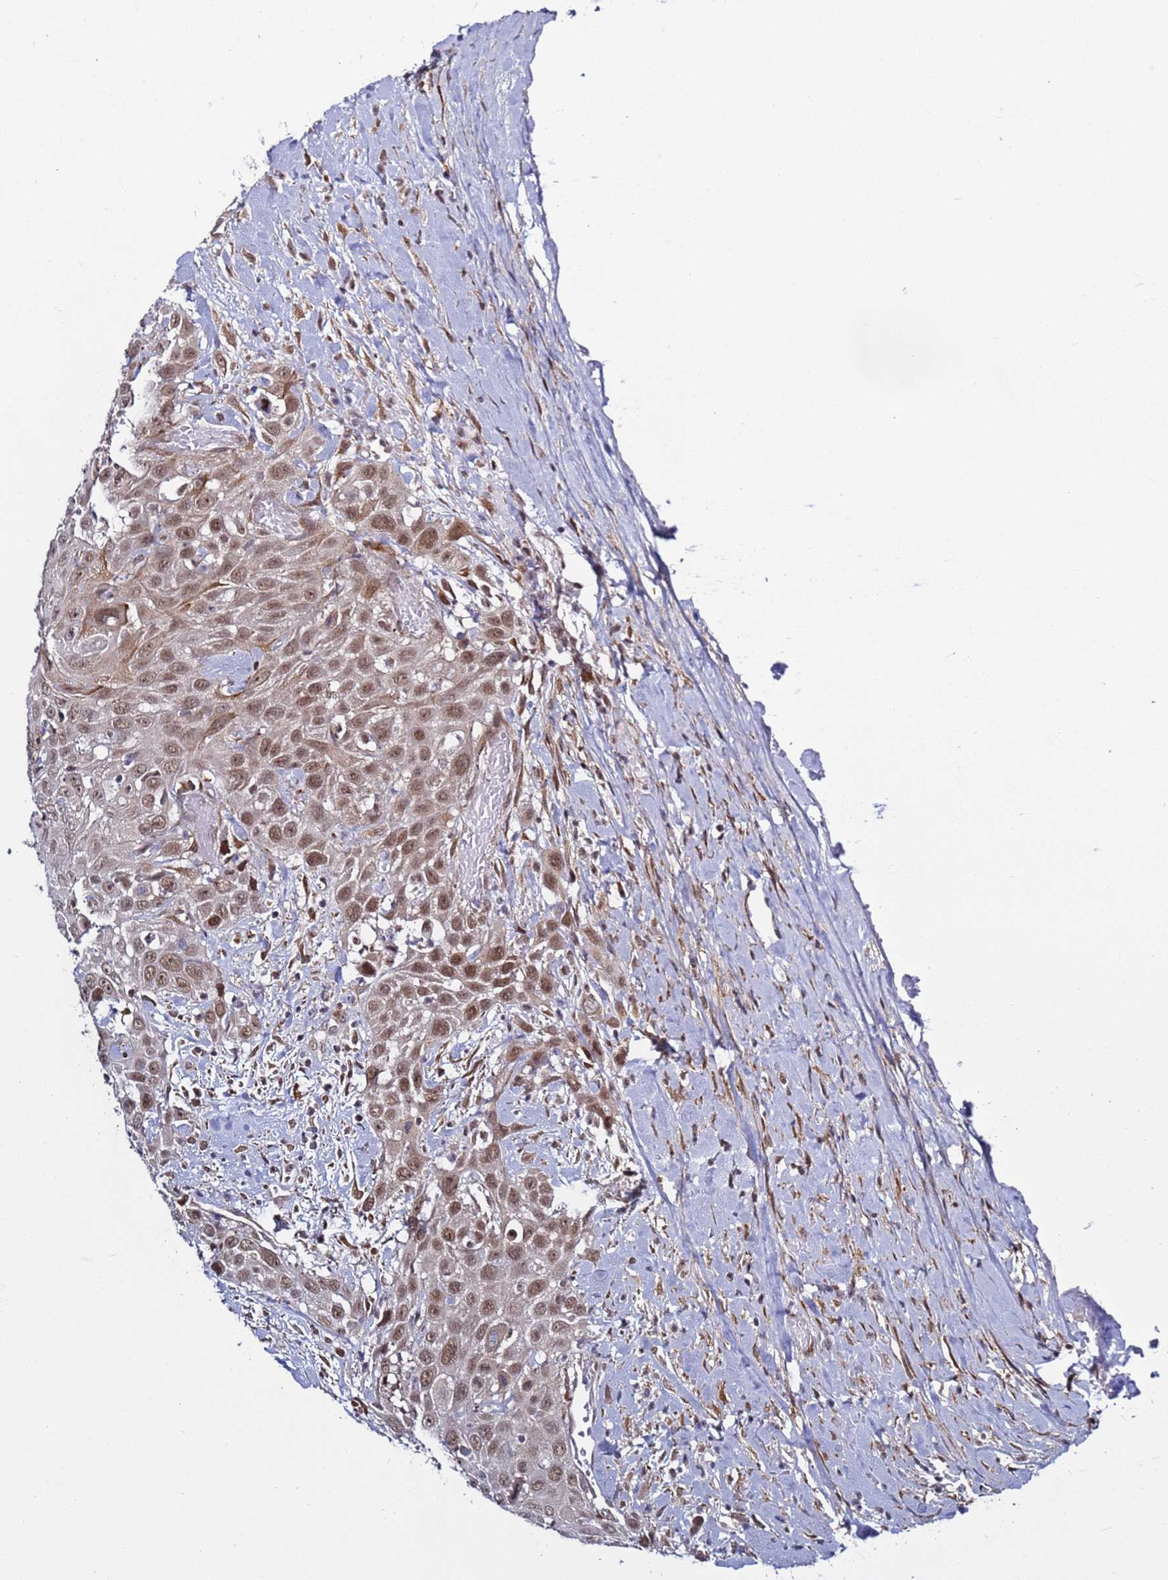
{"staining": {"intensity": "moderate", "quantity": ">75%", "location": "nuclear"}, "tissue": "head and neck cancer", "cell_type": "Tumor cells", "image_type": "cancer", "snomed": [{"axis": "morphology", "description": "Squamous cell carcinoma, NOS"}, {"axis": "topography", "description": "Head-Neck"}], "caption": "There is medium levels of moderate nuclear expression in tumor cells of head and neck squamous cell carcinoma, as demonstrated by immunohistochemical staining (brown color).", "gene": "POLR2D", "patient": {"sex": "male", "age": 81}}